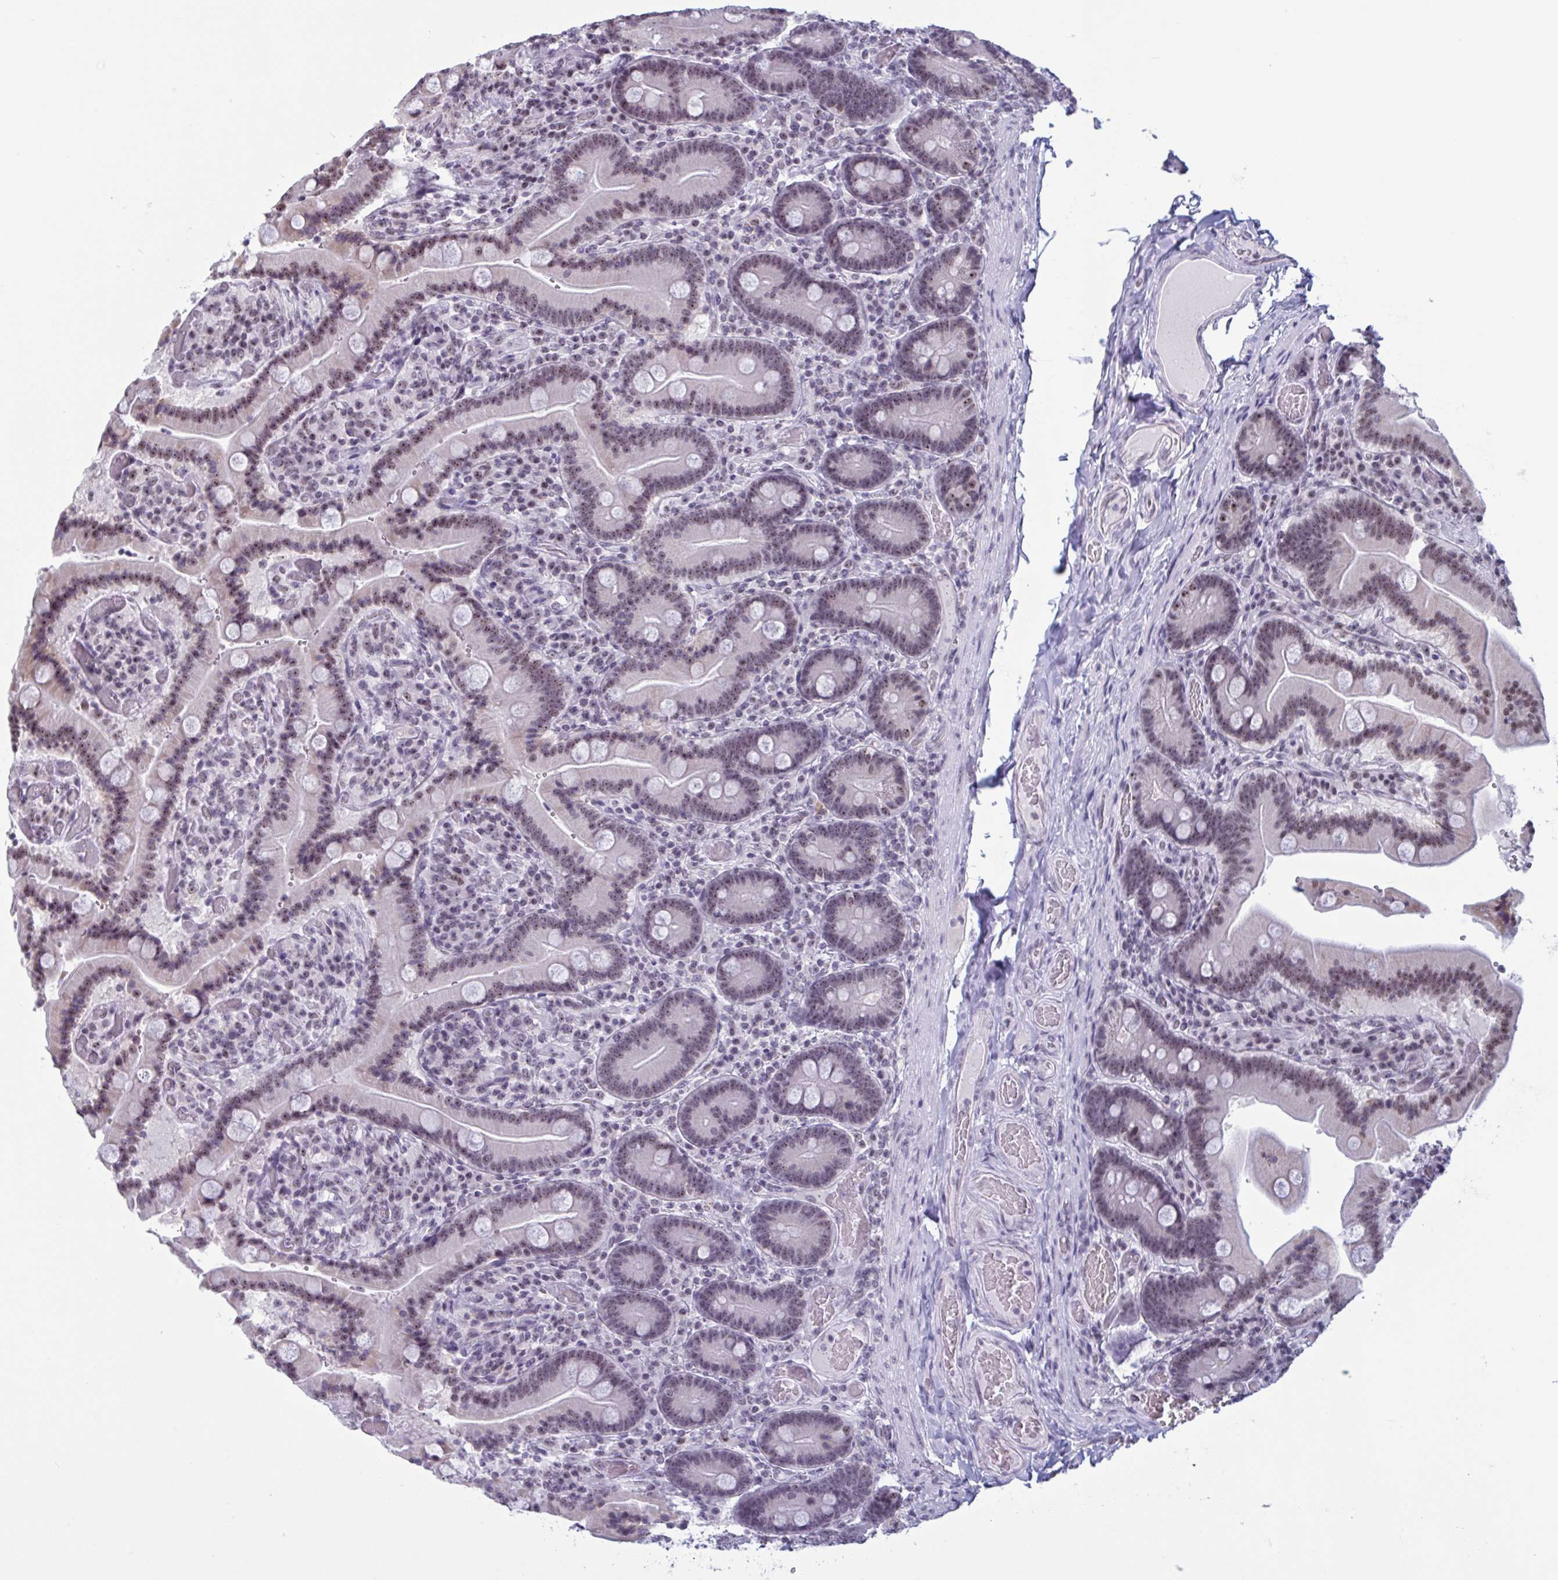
{"staining": {"intensity": "moderate", "quantity": "25%-75%", "location": "nuclear"}, "tissue": "duodenum", "cell_type": "Glandular cells", "image_type": "normal", "snomed": [{"axis": "morphology", "description": "Normal tissue, NOS"}, {"axis": "topography", "description": "Duodenum"}], "caption": "DAB immunohistochemical staining of benign duodenum demonstrates moderate nuclear protein positivity in approximately 25%-75% of glandular cells.", "gene": "TGM6", "patient": {"sex": "female", "age": 62}}